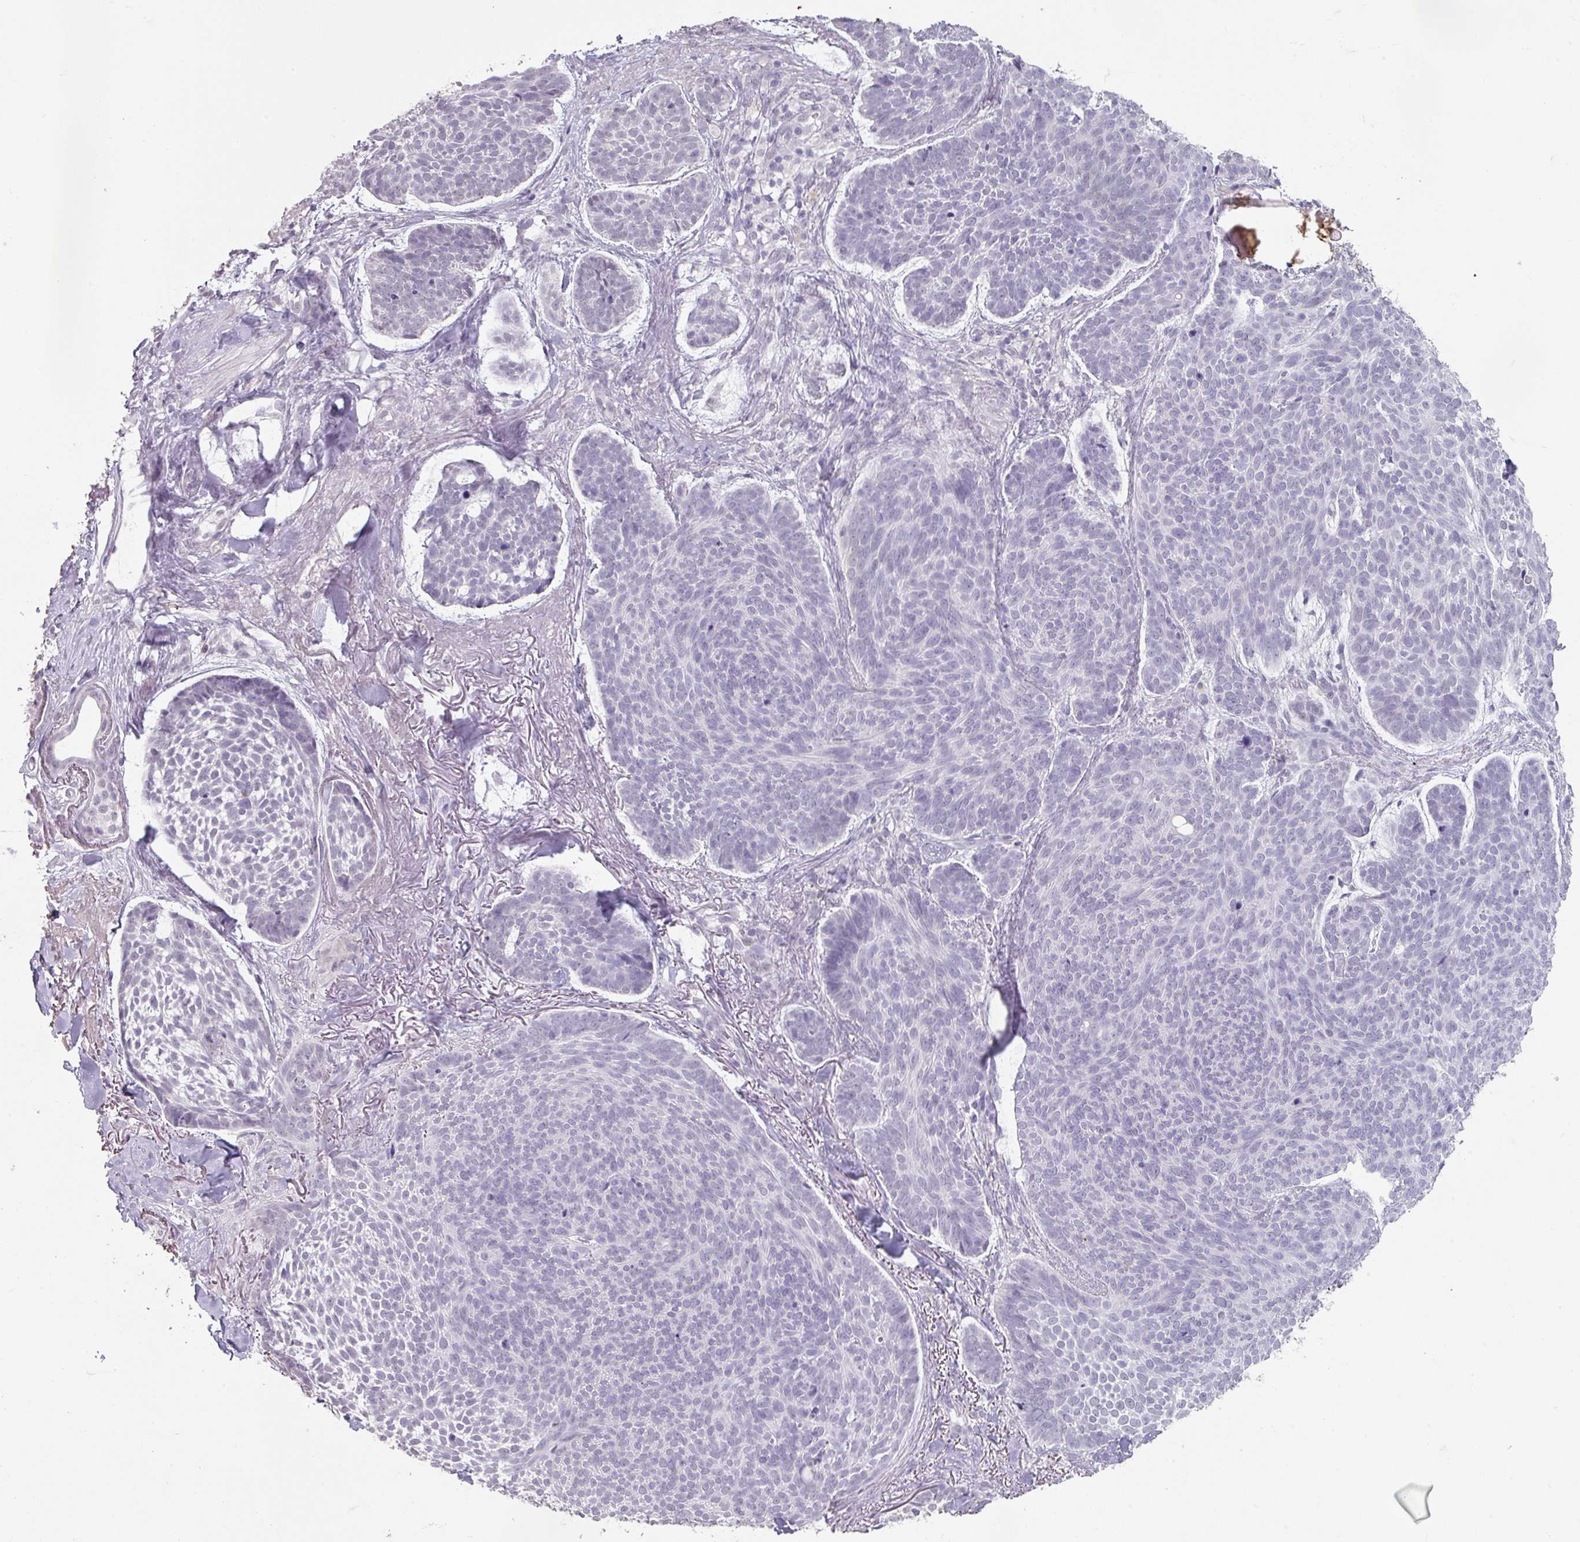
{"staining": {"intensity": "negative", "quantity": "none", "location": "none"}, "tissue": "skin cancer", "cell_type": "Tumor cells", "image_type": "cancer", "snomed": [{"axis": "morphology", "description": "Basal cell carcinoma"}, {"axis": "topography", "description": "Skin"}], "caption": "This is a photomicrograph of immunohistochemistry (IHC) staining of skin basal cell carcinoma, which shows no staining in tumor cells. The staining was performed using DAB (3,3'-diaminobenzidine) to visualize the protein expression in brown, while the nuclei were stained in blue with hematoxylin (Magnification: 20x).", "gene": "SPRR1A", "patient": {"sex": "male", "age": 70}}